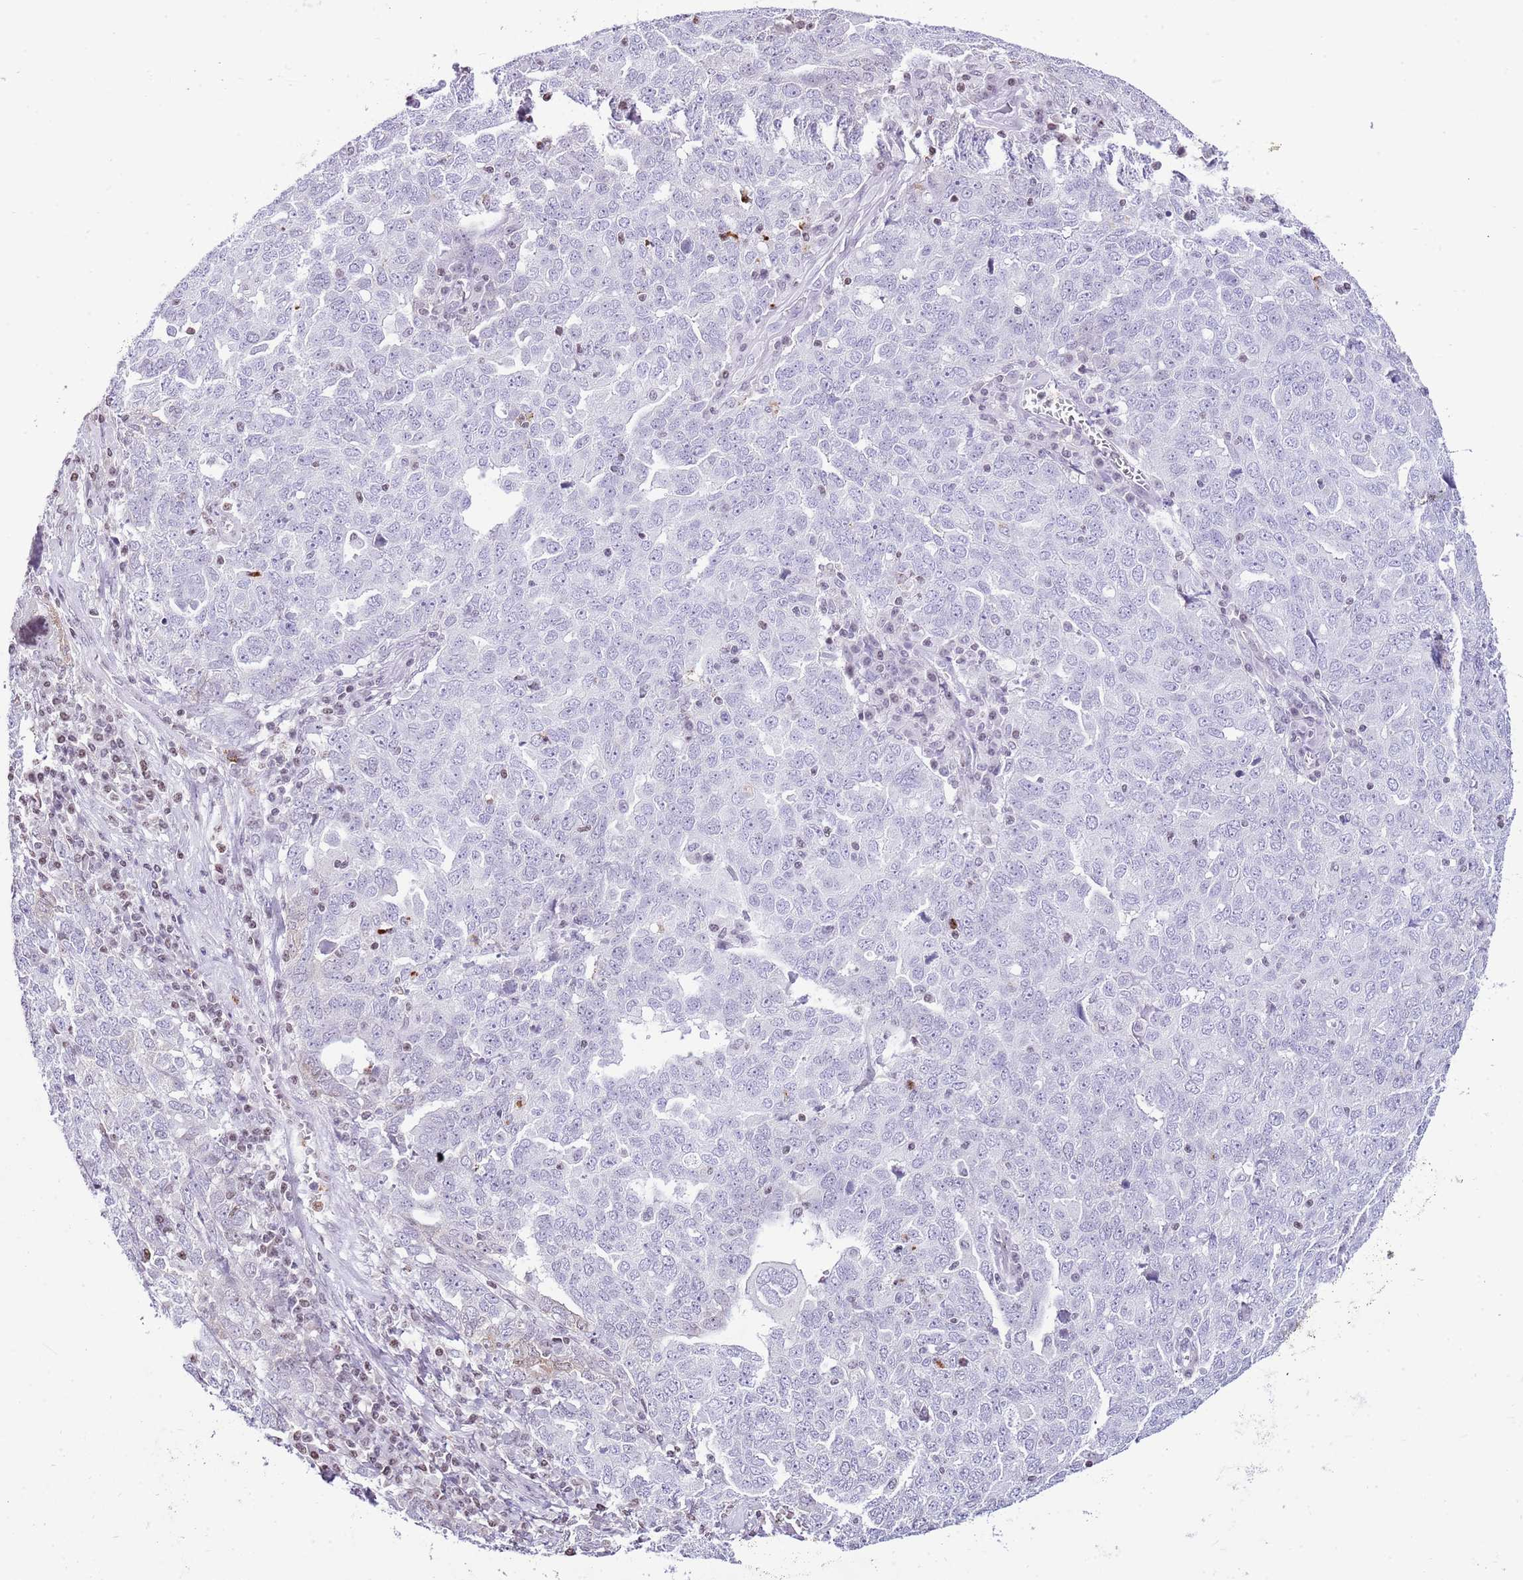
{"staining": {"intensity": "weak", "quantity": "<25%", "location": "cytoplasmic/membranous"}, "tissue": "ovarian cancer", "cell_type": "Tumor cells", "image_type": "cancer", "snomed": [{"axis": "morphology", "description": "Carcinoma, endometroid"}, {"axis": "topography", "description": "Ovary"}], "caption": "Ovarian cancer stained for a protein using IHC reveals no expression tumor cells.", "gene": "PRR15", "patient": {"sex": "female", "age": 62}}